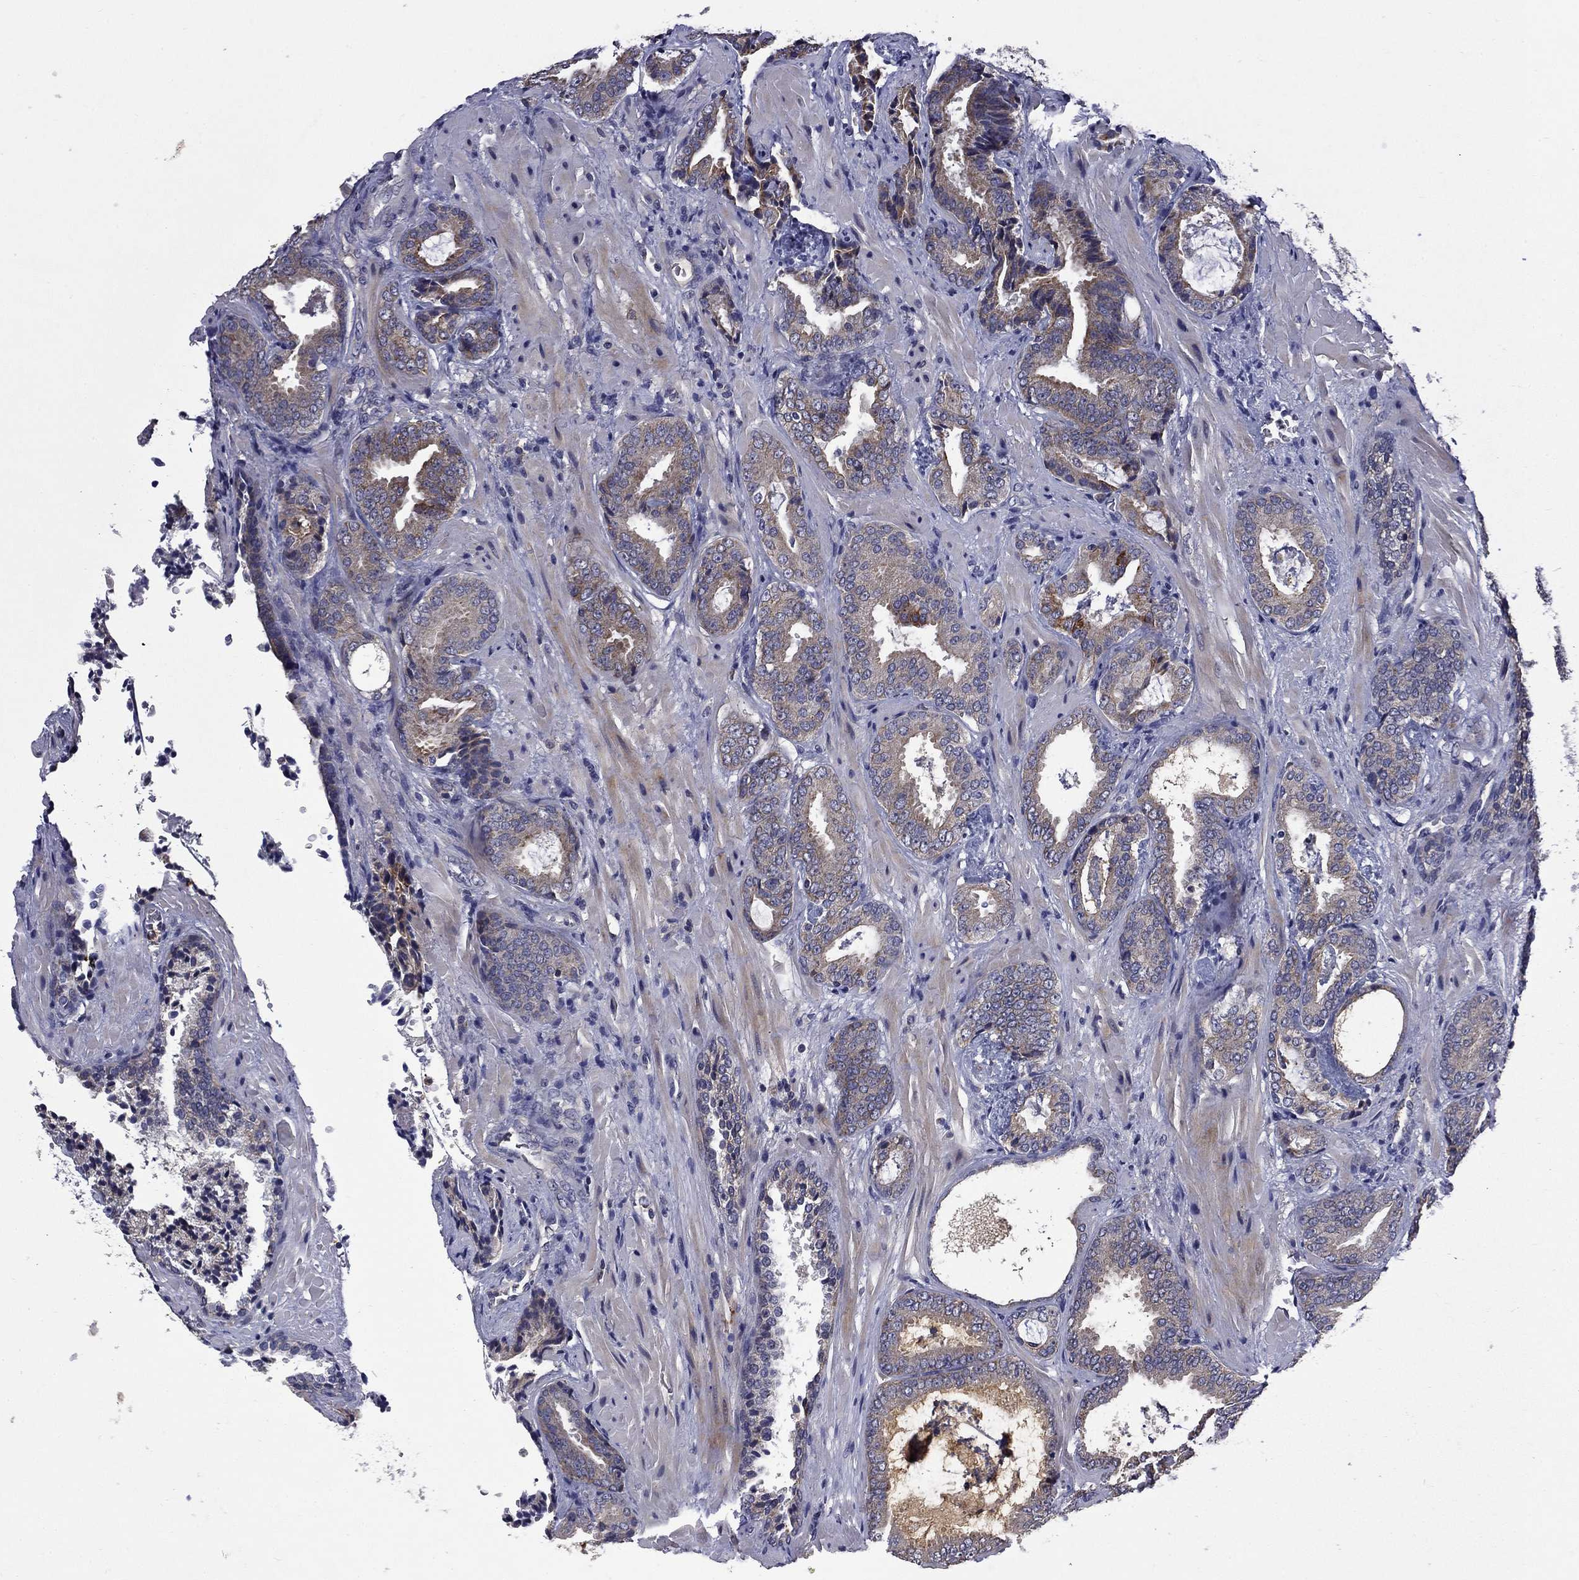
{"staining": {"intensity": "moderate", "quantity": "<25%", "location": "cytoplasmic/membranous"}, "tissue": "prostate cancer", "cell_type": "Tumor cells", "image_type": "cancer", "snomed": [{"axis": "morphology", "description": "Adenocarcinoma, Low grade"}, {"axis": "topography", "description": "Prostate"}], "caption": "A photomicrograph of prostate cancer stained for a protein displays moderate cytoplasmic/membranous brown staining in tumor cells.", "gene": "CEACAM7", "patient": {"sex": "male", "age": 68}}